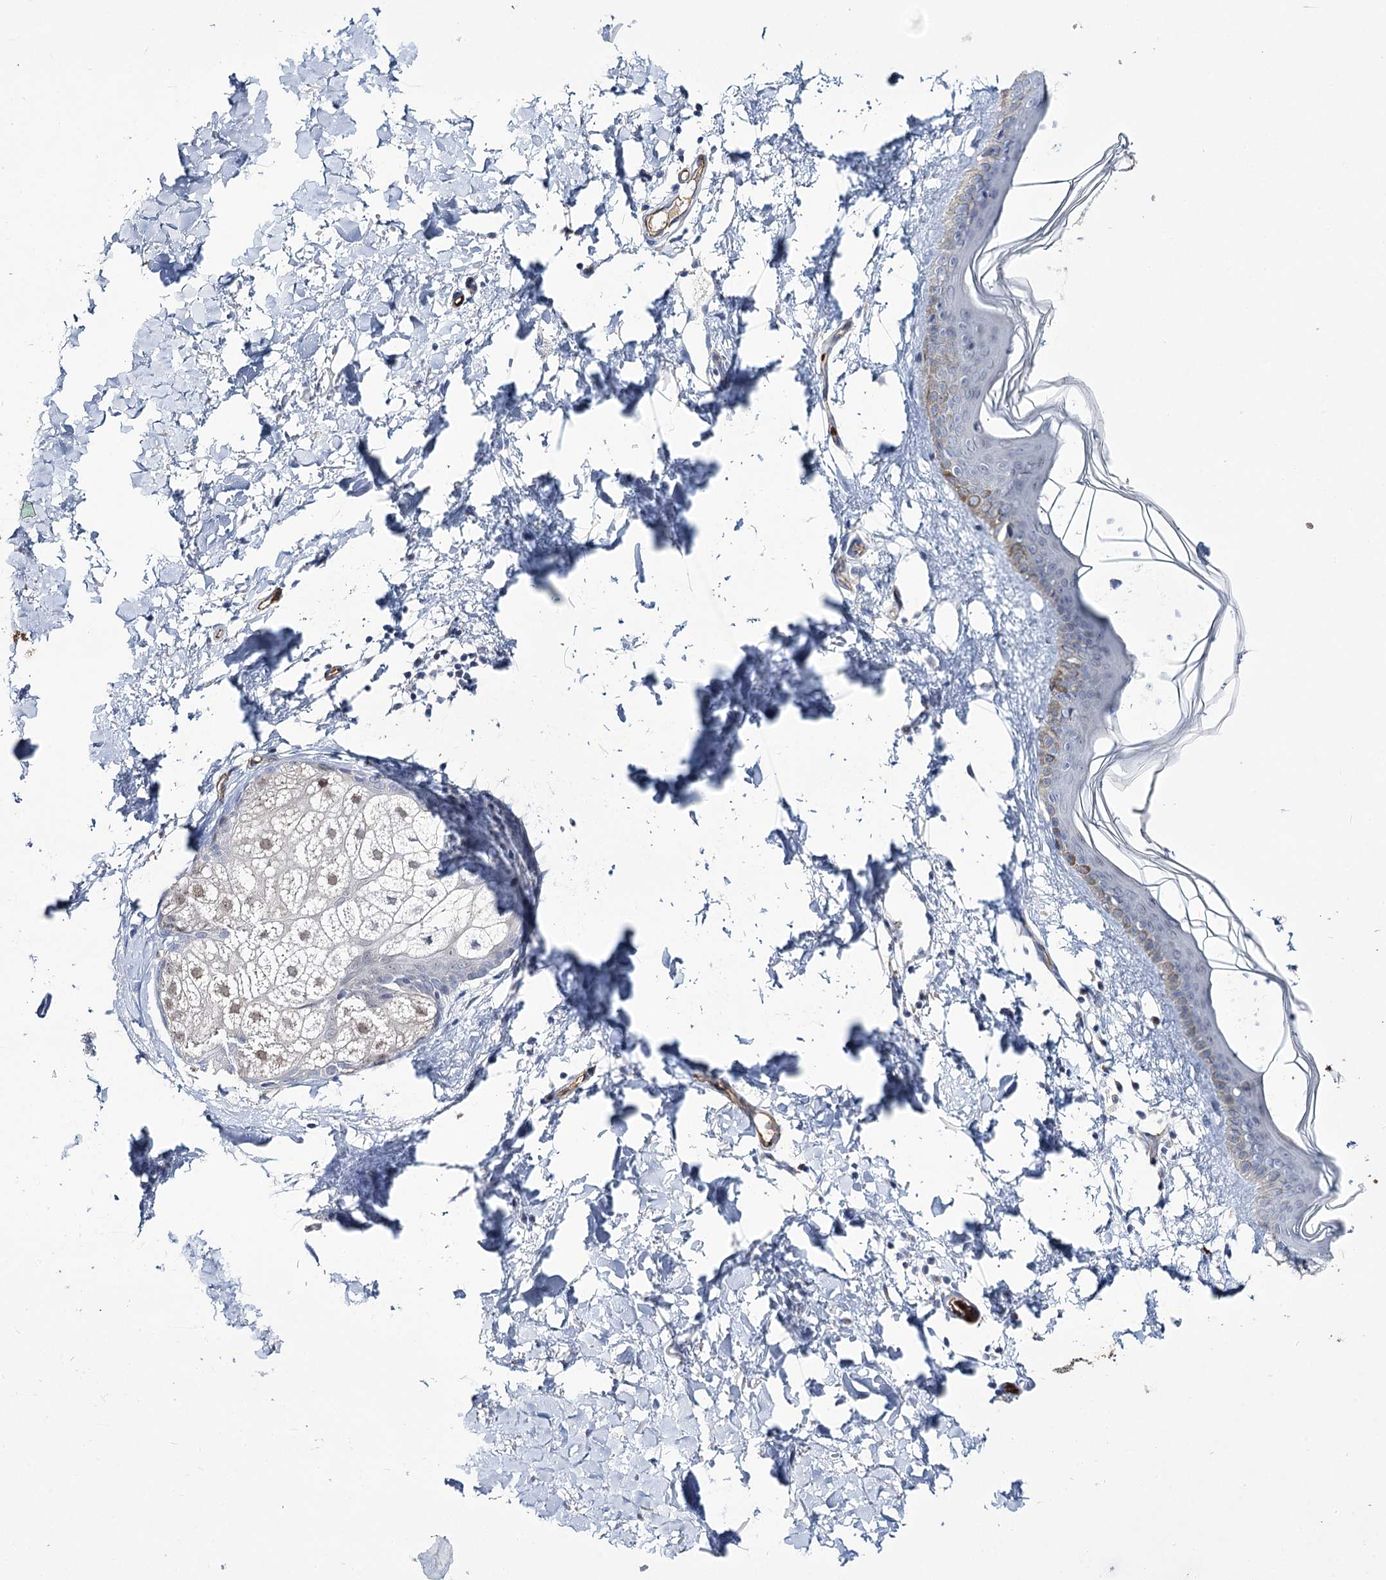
{"staining": {"intensity": "negative", "quantity": "none", "location": "none"}, "tissue": "skin", "cell_type": "Fibroblasts", "image_type": "normal", "snomed": [{"axis": "morphology", "description": "Normal tissue, NOS"}, {"axis": "topography", "description": "Skin"}], "caption": "Immunohistochemistry (IHC) photomicrograph of unremarkable skin stained for a protein (brown), which displays no expression in fibroblasts.", "gene": "GBF1", "patient": {"sex": "female", "age": 58}}